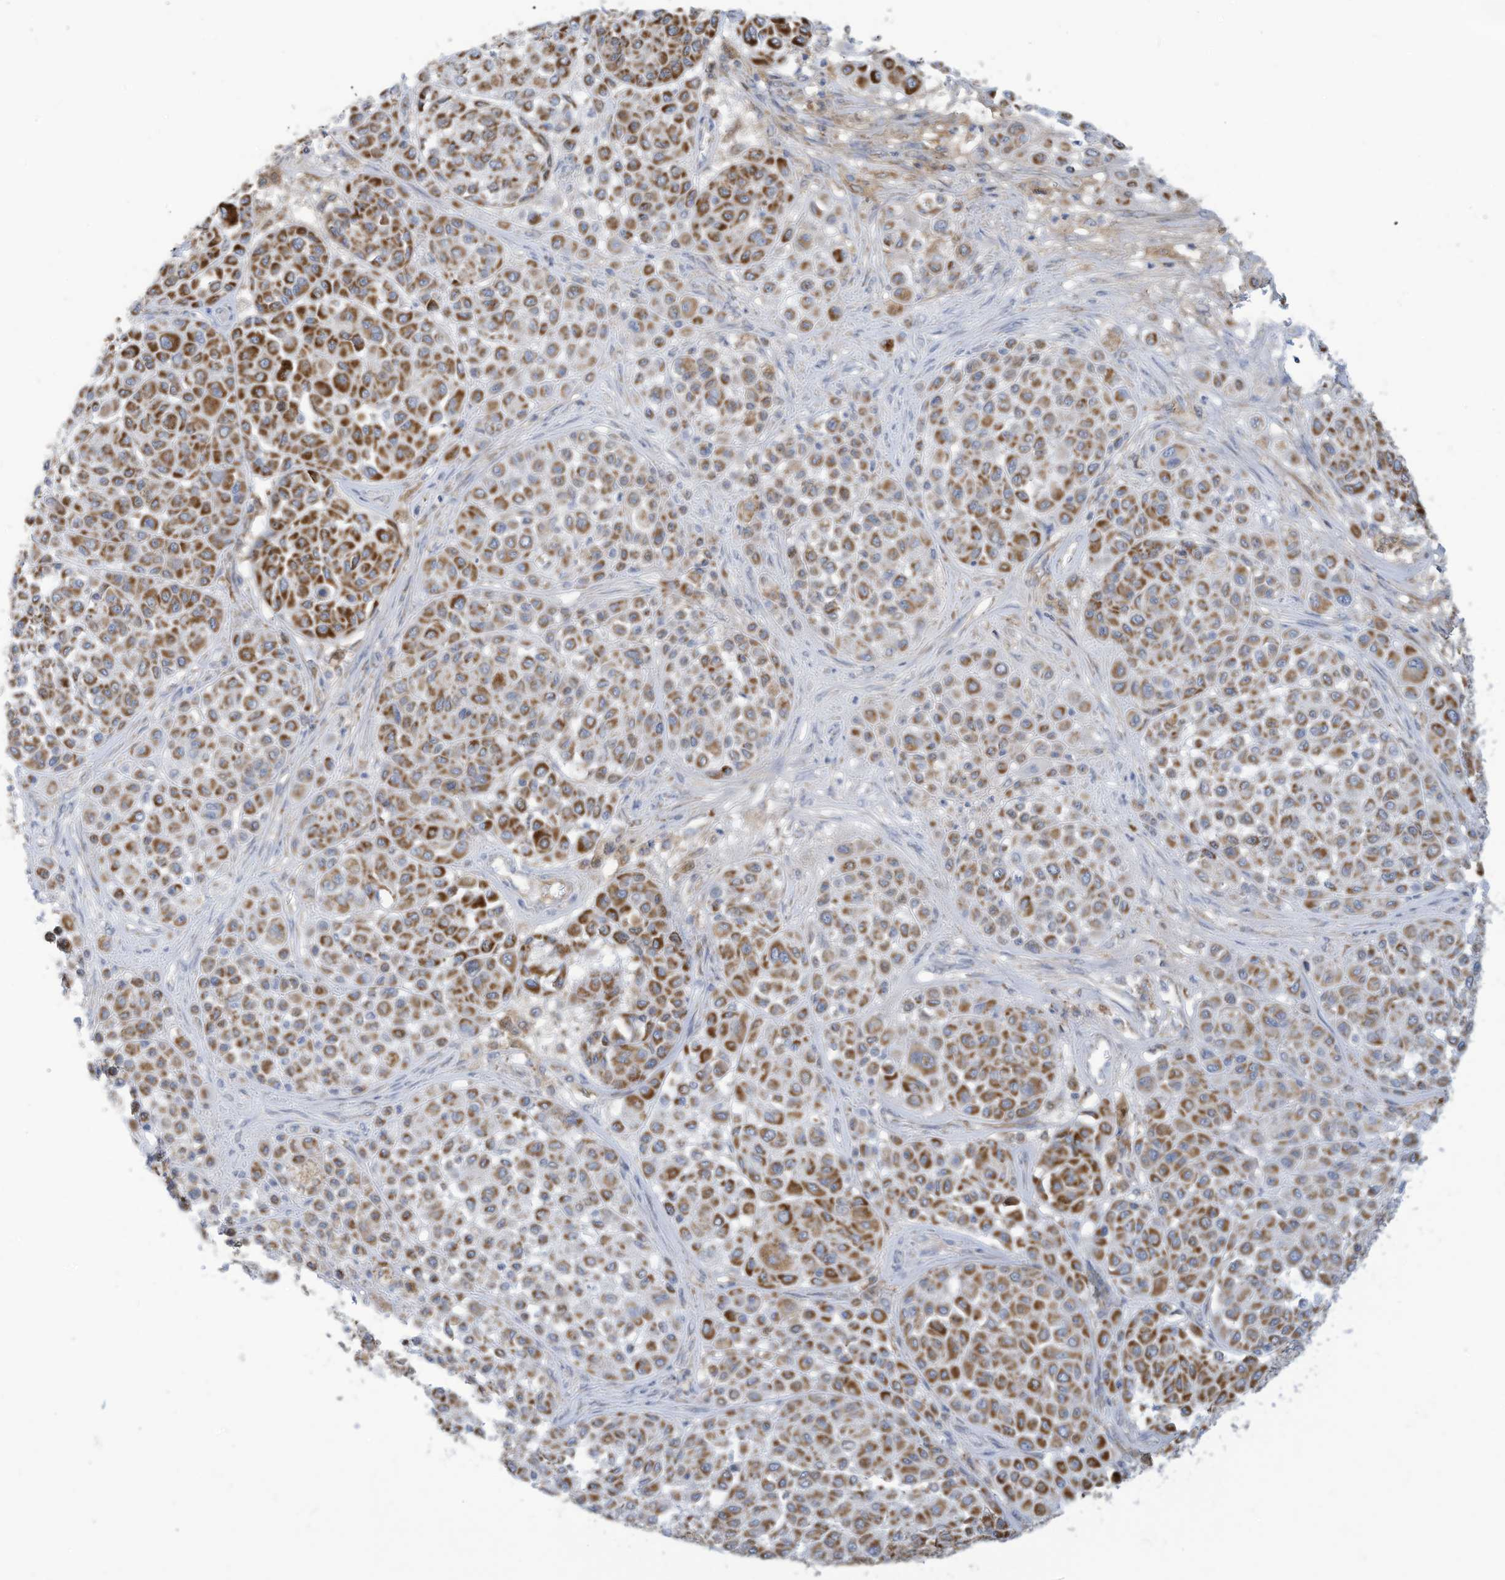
{"staining": {"intensity": "moderate", "quantity": ">75%", "location": "cytoplasmic/membranous"}, "tissue": "melanoma", "cell_type": "Tumor cells", "image_type": "cancer", "snomed": [{"axis": "morphology", "description": "Malignant melanoma, Metastatic site"}, {"axis": "topography", "description": "Soft tissue"}], "caption": "DAB immunohistochemical staining of malignant melanoma (metastatic site) demonstrates moderate cytoplasmic/membranous protein staining in about >75% of tumor cells.", "gene": "NLN", "patient": {"sex": "male", "age": 41}}